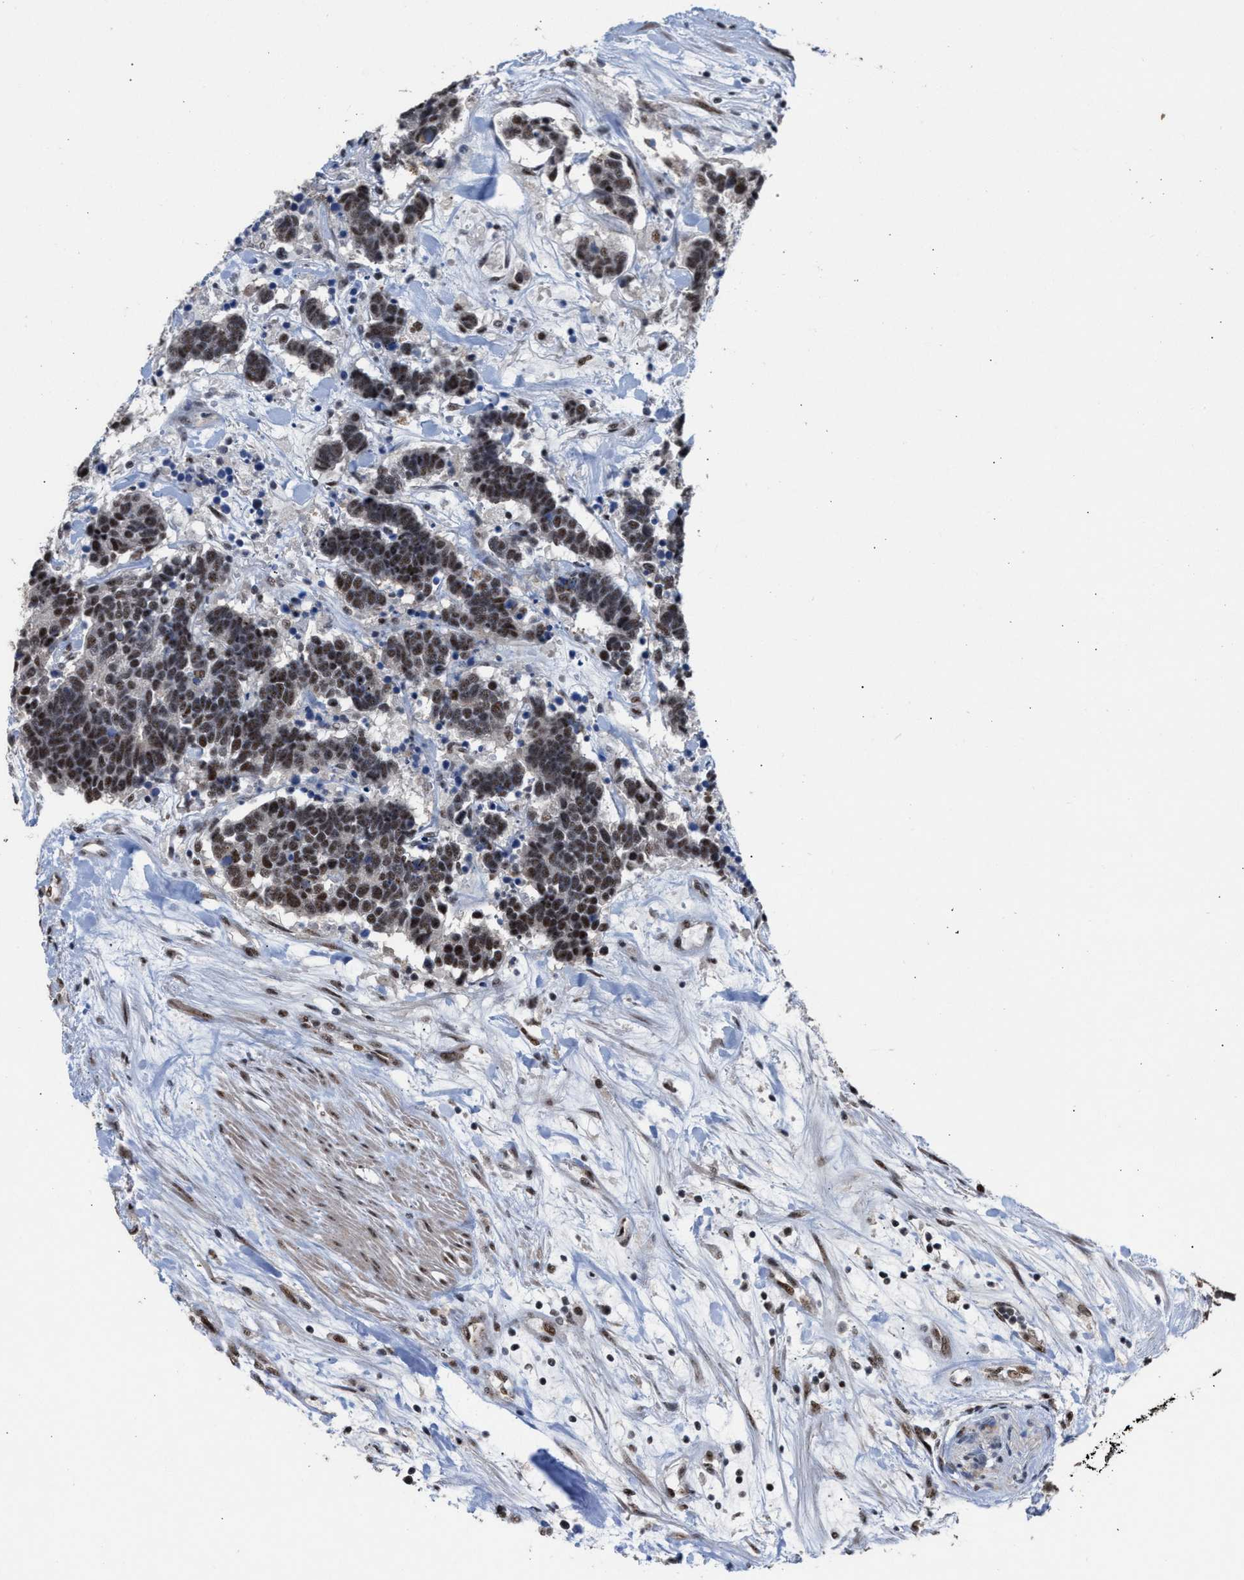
{"staining": {"intensity": "strong", "quantity": ">75%", "location": "nuclear"}, "tissue": "carcinoid", "cell_type": "Tumor cells", "image_type": "cancer", "snomed": [{"axis": "morphology", "description": "Carcinoma, NOS"}, {"axis": "morphology", "description": "Carcinoid, malignant, NOS"}, {"axis": "topography", "description": "Urinary bladder"}], "caption": "This histopathology image shows immunohistochemistry staining of carcinoid, with high strong nuclear positivity in about >75% of tumor cells.", "gene": "EIF4A3", "patient": {"sex": "male", "age": 57}}